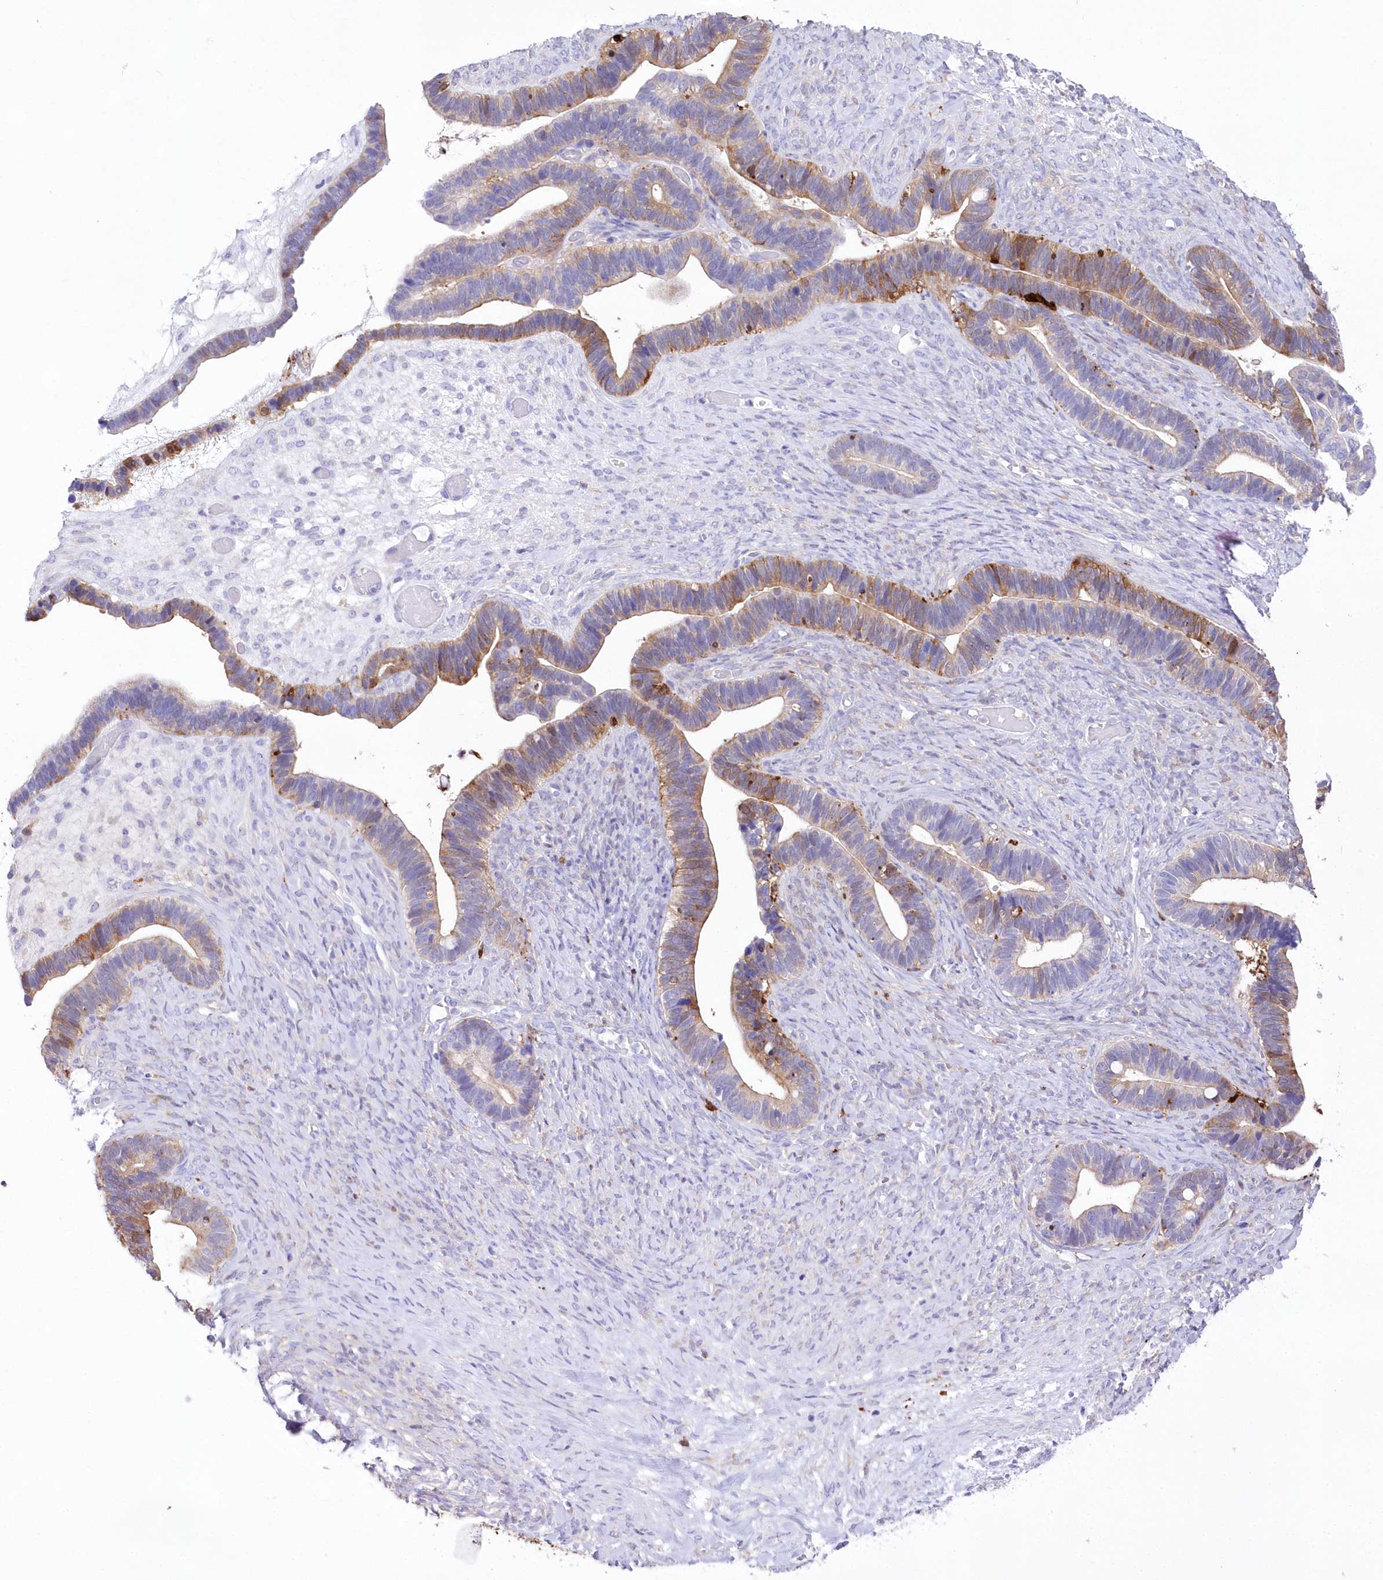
{"staining": {"intensity": "moderate", "quantity": "25%-75%", "location": "cytoplasmic/membranous"}, "tissue": "ovarian cancer", "cell_type": "Tumor cells", "image_type": "cancer", "snomed": [{"axis": "morphology", "description": "Cystadenocarcinoma, serous, NOS"}, {"axis": "topography", "description": "Ovary"}], "caption": "IHC of human ovarian serous cystadenocarcinoma demonstrates medium levels of moderate cytoplasmic/membranous positivity in approximately 25%-75% of tumor cells.", "gene": "DNAJC19", "patient": {"sex": "female", "age": 56}}